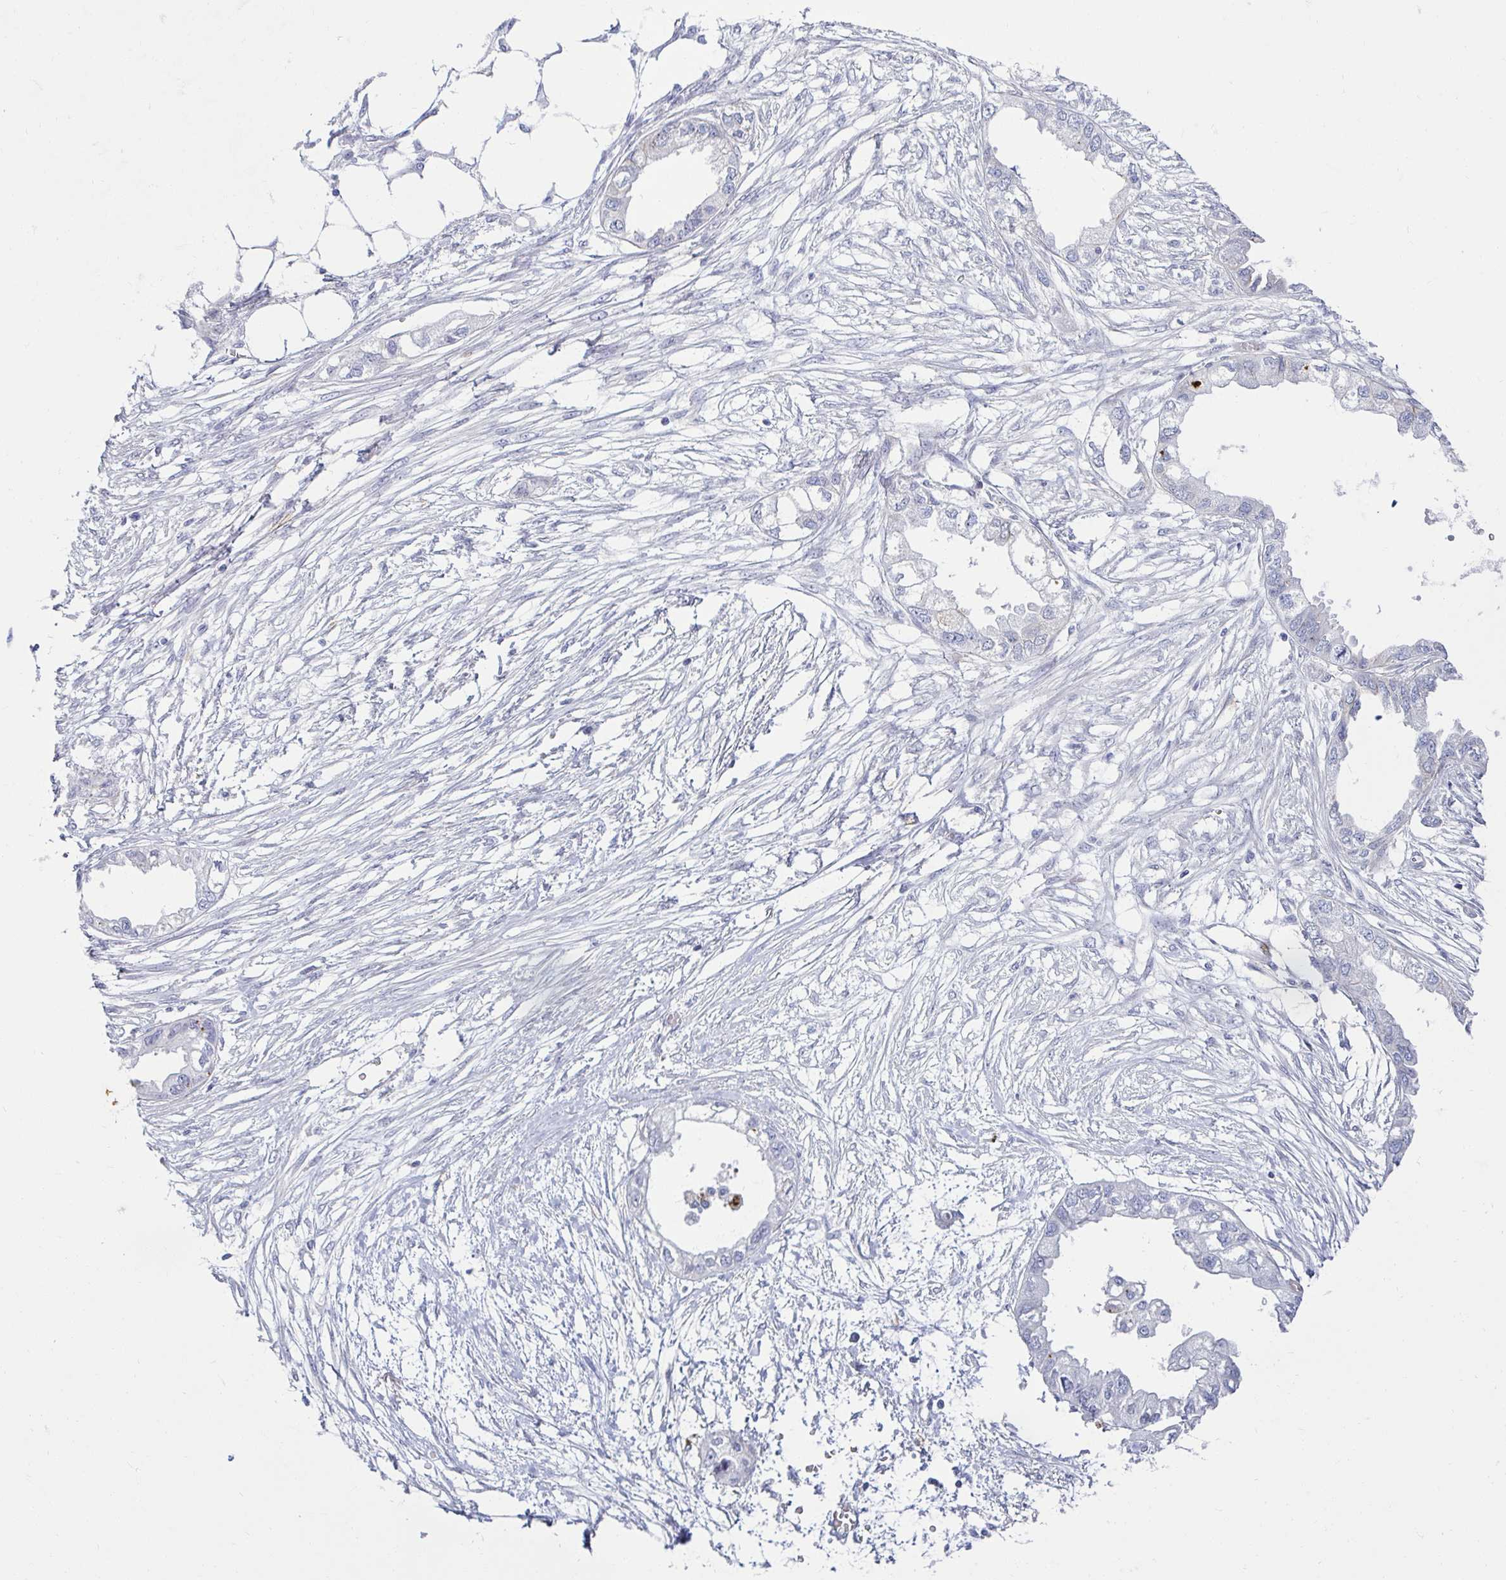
{"staining": {"intensity": "negative", "quantity": "none", "location": "none"}, "tissue": "endometrial cancer", "cell_type": "Tumor cells", "image_type": "cancer", "snomed": [{"axis": "morphology", "description": "Adenocarcinoma, NOS"}, {"axis": "morphology", "description": "Adenocarcinoma, metastatic, NOS"}, {"axis": "topography", "description": "Adipose tissue"}, {"axis": "topography", "description": "Endometrium"}], "caption": "DAB (3,3'-diaminobenzidine) immunohistochemical staining of metastatic adenocarcinoma (endometrial) shows no significant expression in tumor cells. (Stains: DAB IHC with hematoxylin counter stain, Microscopy: brightfield microscopy at high magnification).", "gene": "ANKRD62", "patient": {"sex": "female", "age": 67}}